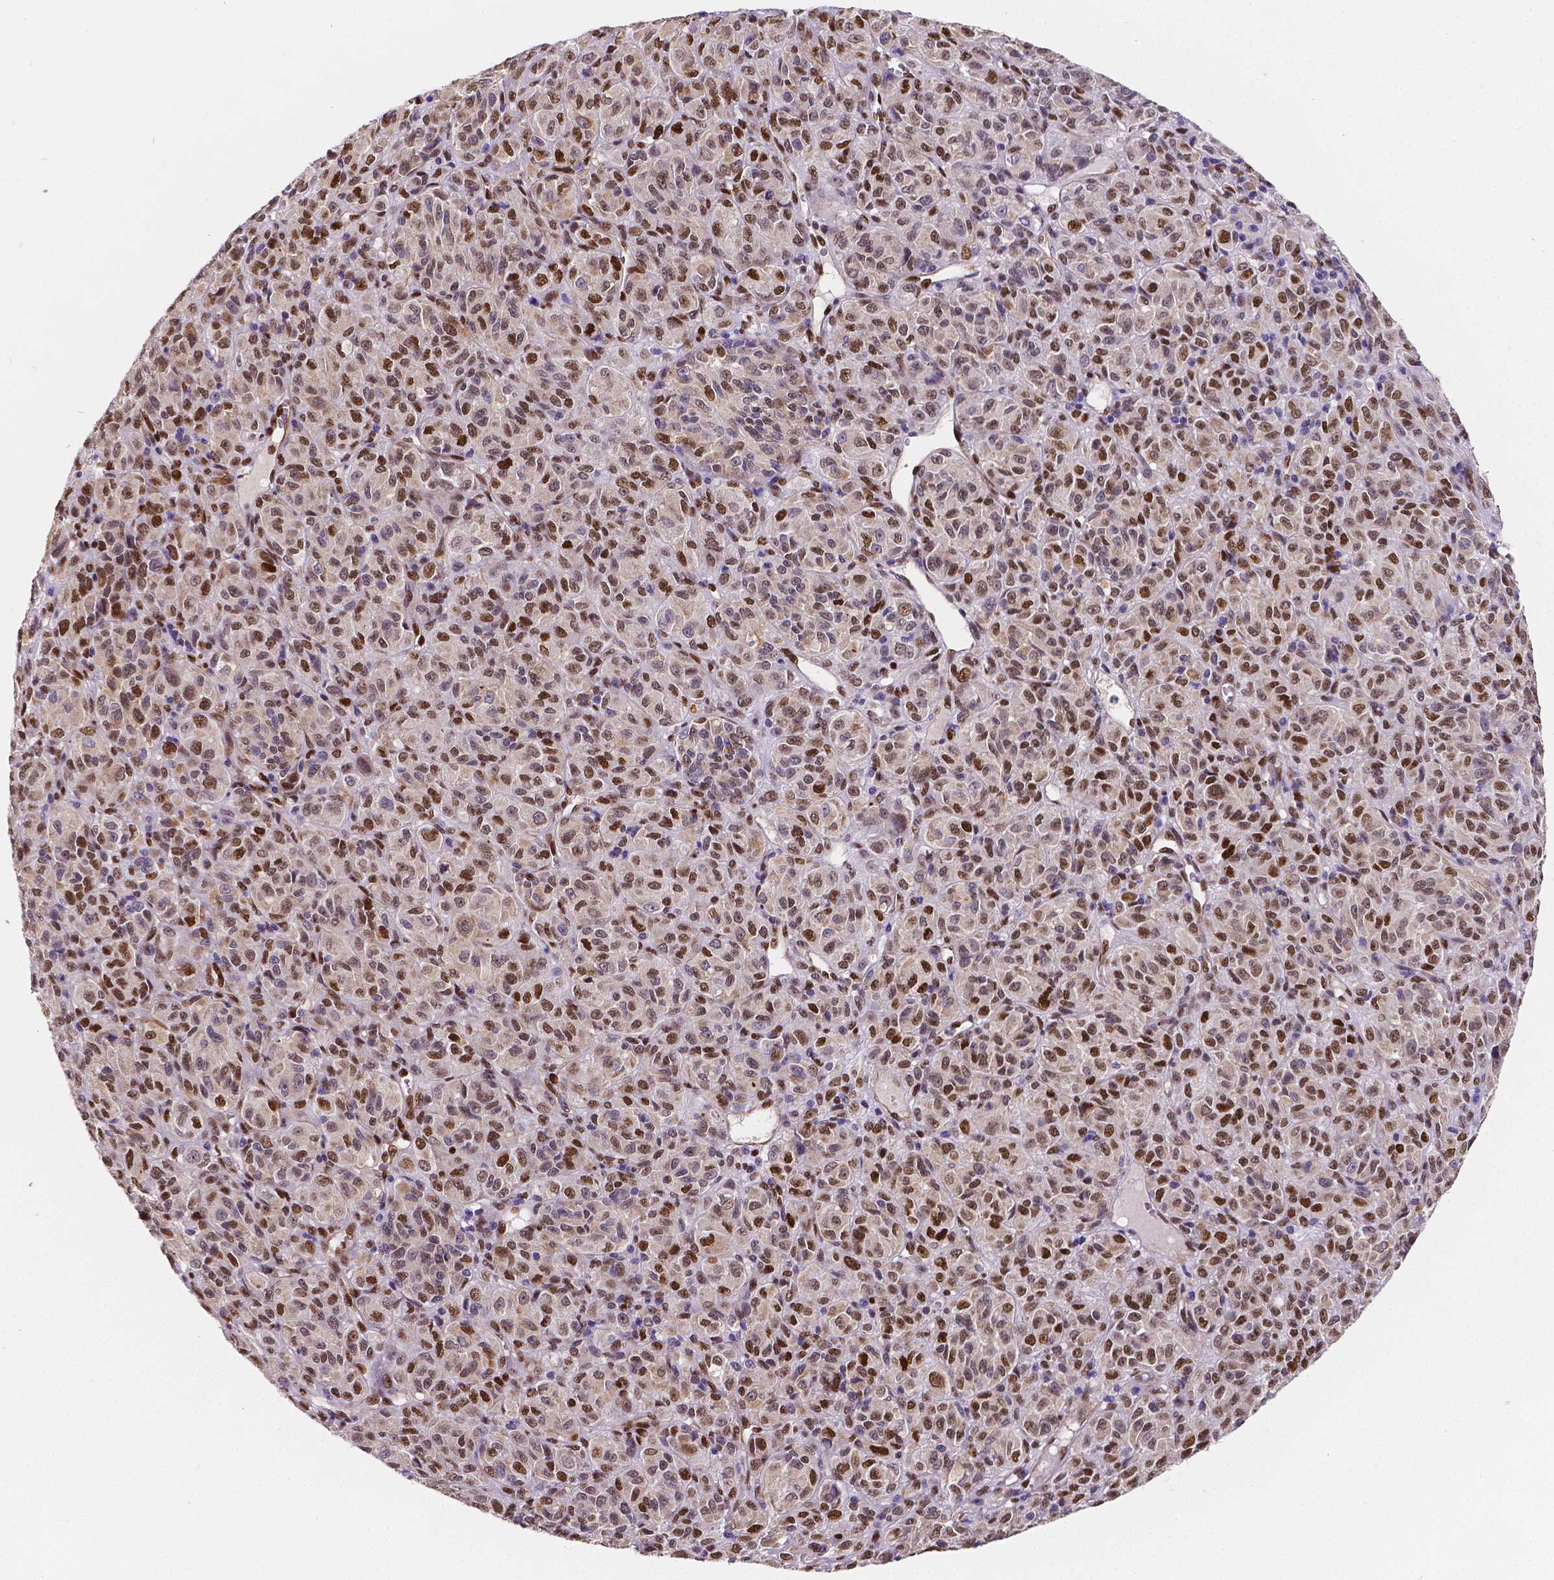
{"staining": {"intensity": "moderate", "quantity": ">75%", "location": "nuclear"}, "tissue": "melanoma", "cell_type": "Tumor cells", "image_type": "cancer", "snomed": [{"axis": "morphology", "description": "Malignant melanoma, Metastatic site"}, {"axis": "topography", "description": "Brain"}], "caption": "Malignant melanoma (metastatic site) stained for a protein demonstrates moderate nuclear positivity in tumor cells.", "gene": "MEF2C", "patient": {"sex": "female", "age": 56}}